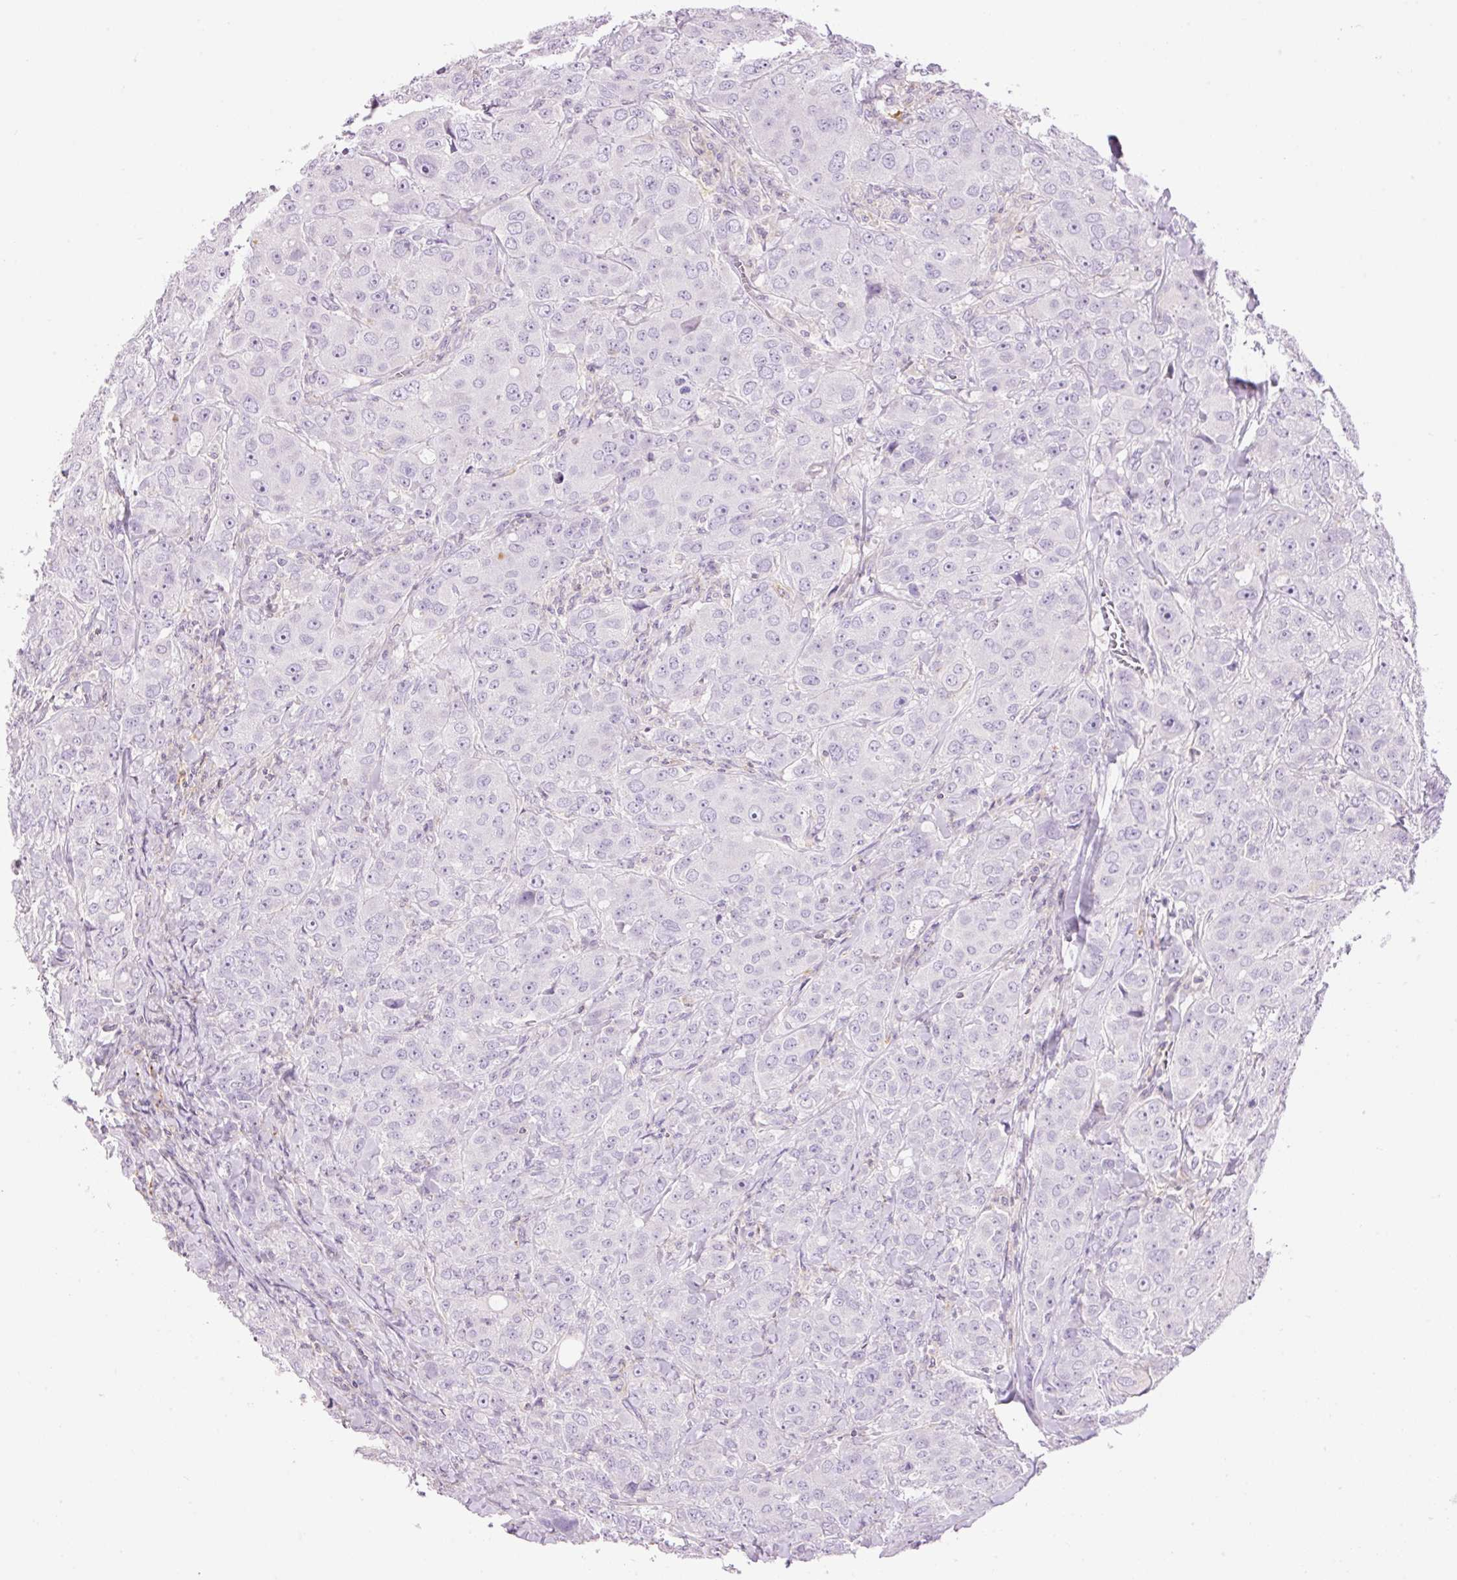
{"staining": {"intensity": "negative", "quantity": "none", "location": "none"}, "tissue": "breast cancer", "cell_type": "Tumor cells", "image_type": "cancer", "snomed": [{"axis": "morphology", "description": "Duct carcinoma"}, {"axis": "topography", "description": "Breast"}], "caption": "Tumor cells show no significant expression in breast infiltrating ductal carcinoma. (Stains: DAB (3,3'-diaminobenzidine) IHC with hematoxylin counter stain, Microscopy: brightfield microscopy at high magnification).", "gene": "DOK6", "patient": {"sex": "female", "age": 43}}